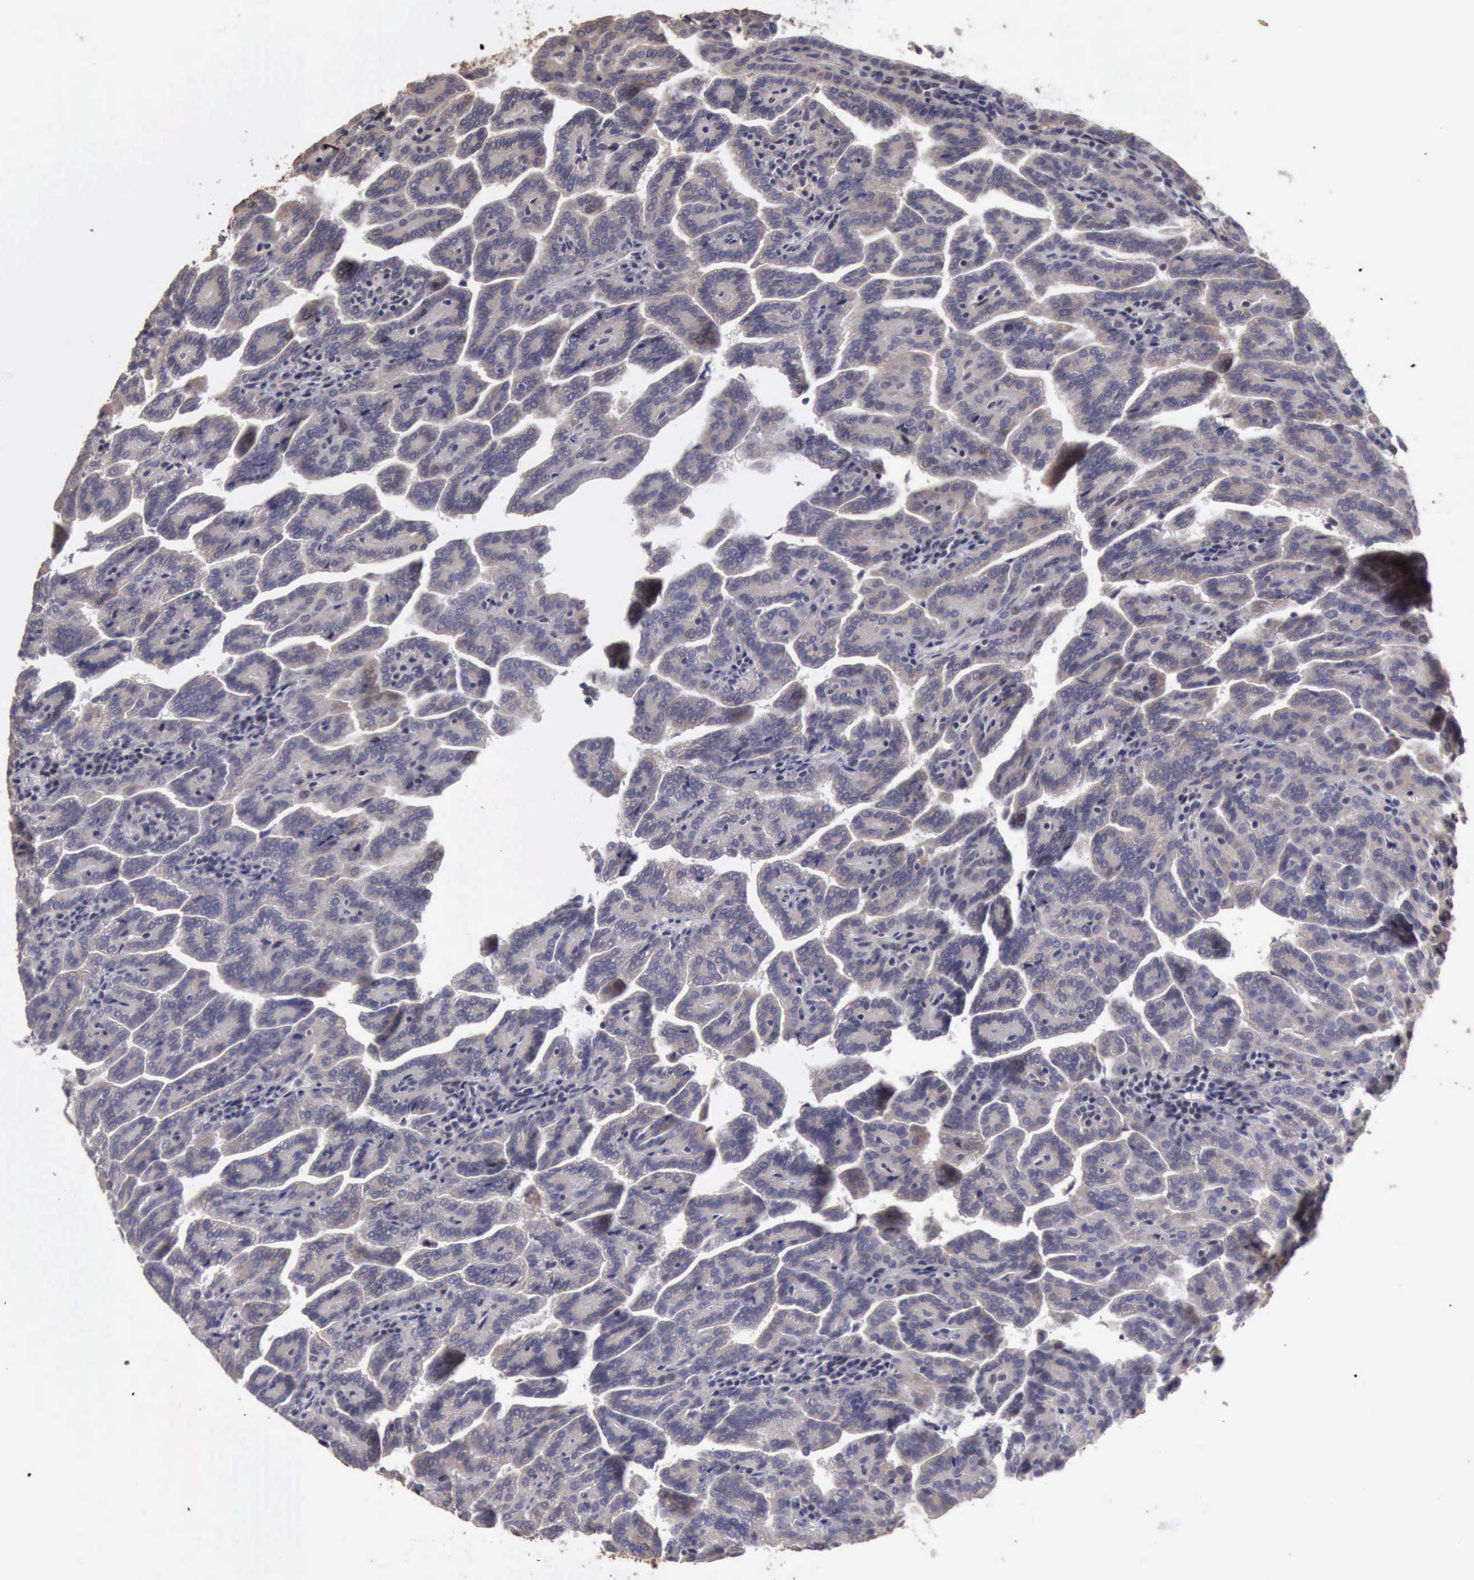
{"staining": {"intensity": "negative", "quantity": "none", "location": "none"}, "tissue": "renal cancer", "cell_type": "Tumor cells", "image_type": "cancer", "snomed": [{"axis": "morphology", "description": "Adenocarcinoma, NOS"}, {"axis": "topography", "description": "Kidney"}], "caption": "Immunohistochemistry (IHC) micrograph of adenocarcinoma (renal) stained for a protein (brown), which displays no staining in tumor cells.", "gene": "BMX", "patient": {"sex": "male", "age": 61}}